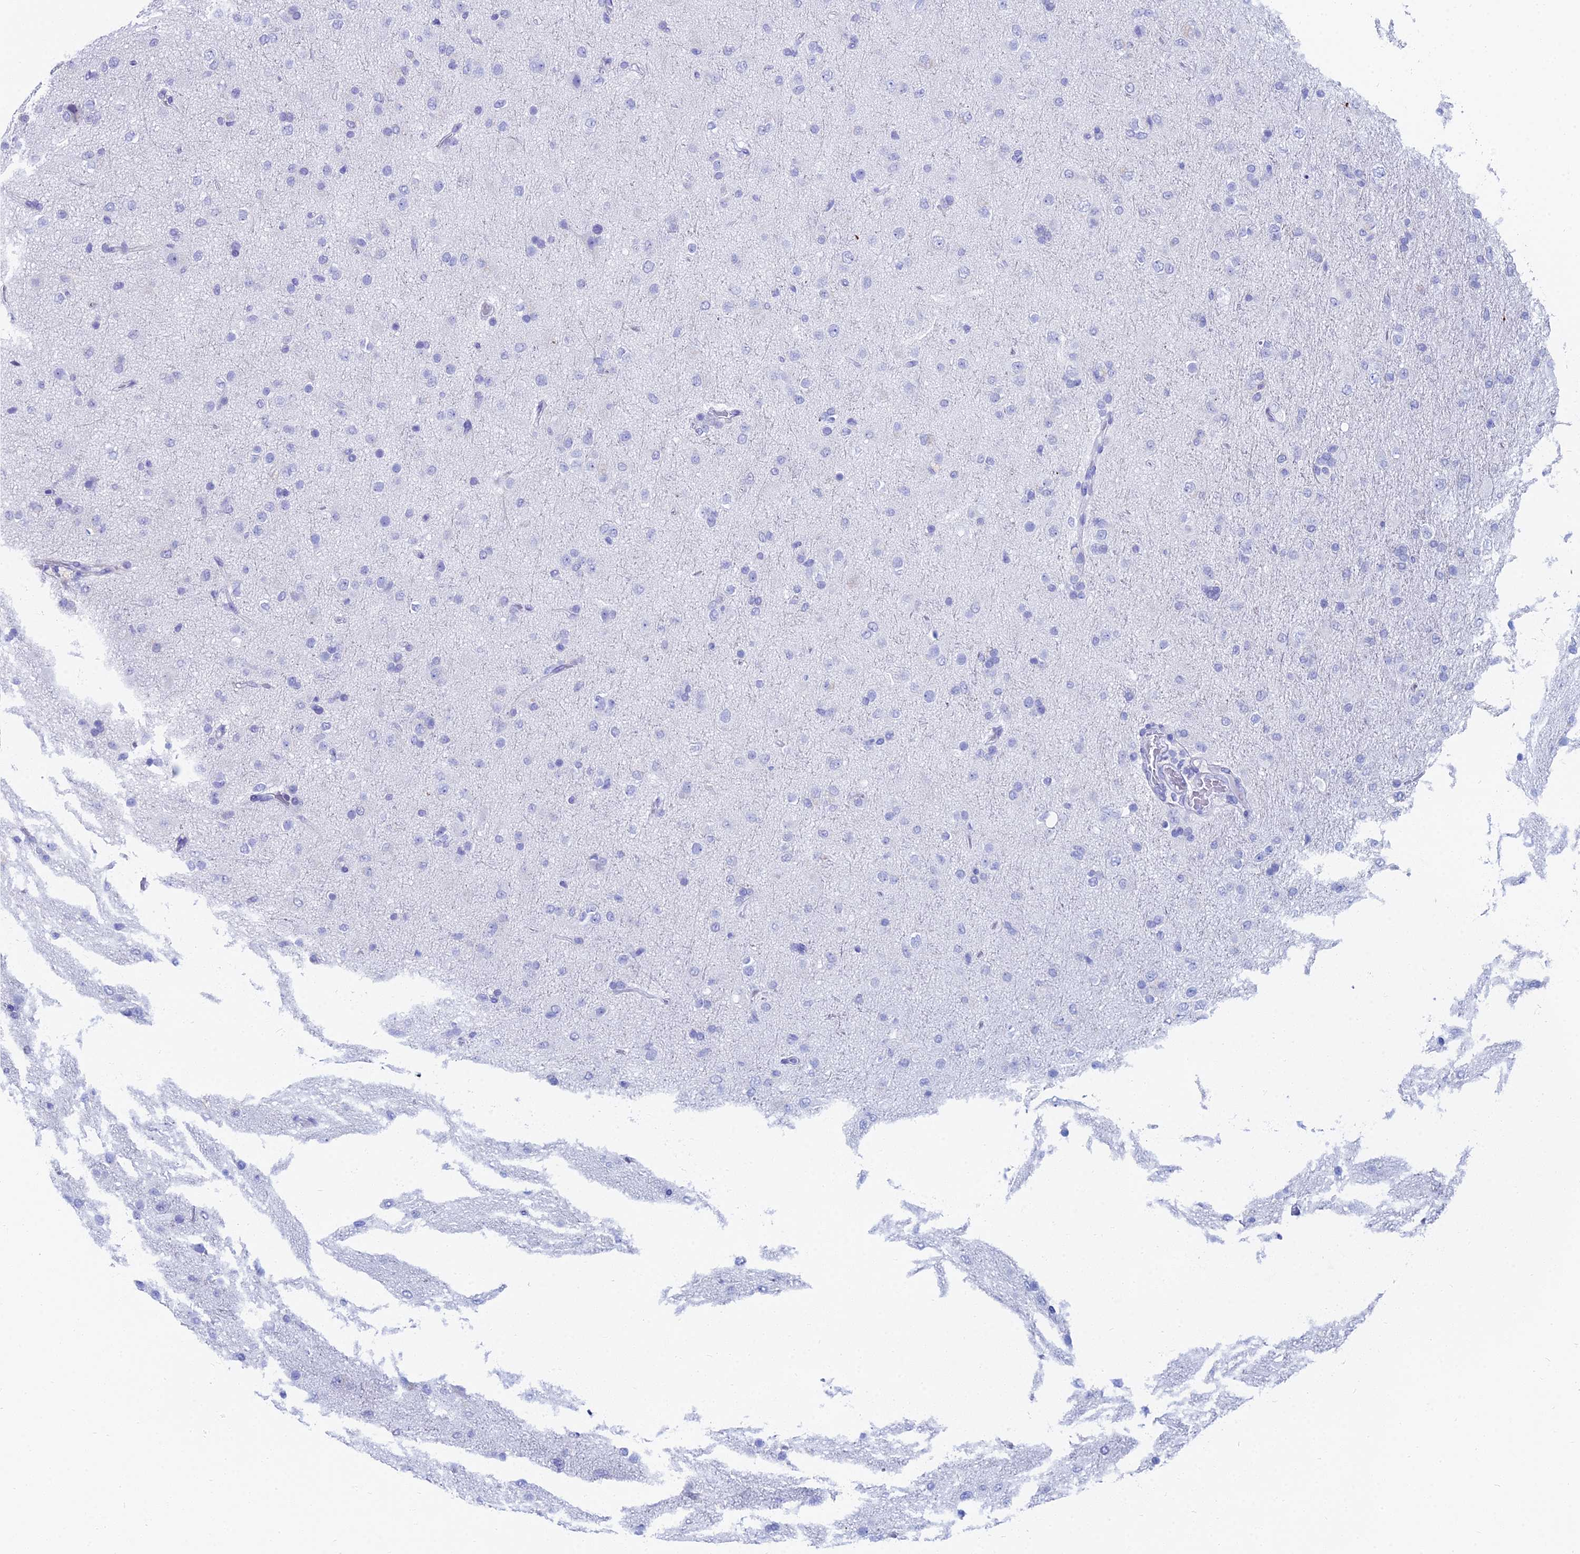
{"staining": {"intensity": "negative", "quantity": "none", "location": "none"}, "tissue": "glioma", "cell_type": "Tumor cells", "image_type": "cancer", "snomed": [{"axis": "morphology", "description": "Glioma, malignant, Low grade"}, {"axis": "topography", "description": "Brain"}], "caption": "This image is of glioma stained with immunohistochemistry (IHC) to label a protein in brown with the nuclei are counter-stained blue. There is no staining in tumor cells.", "gene": "HSPA1L", "patient": {"sex": "male", "age": 65}}